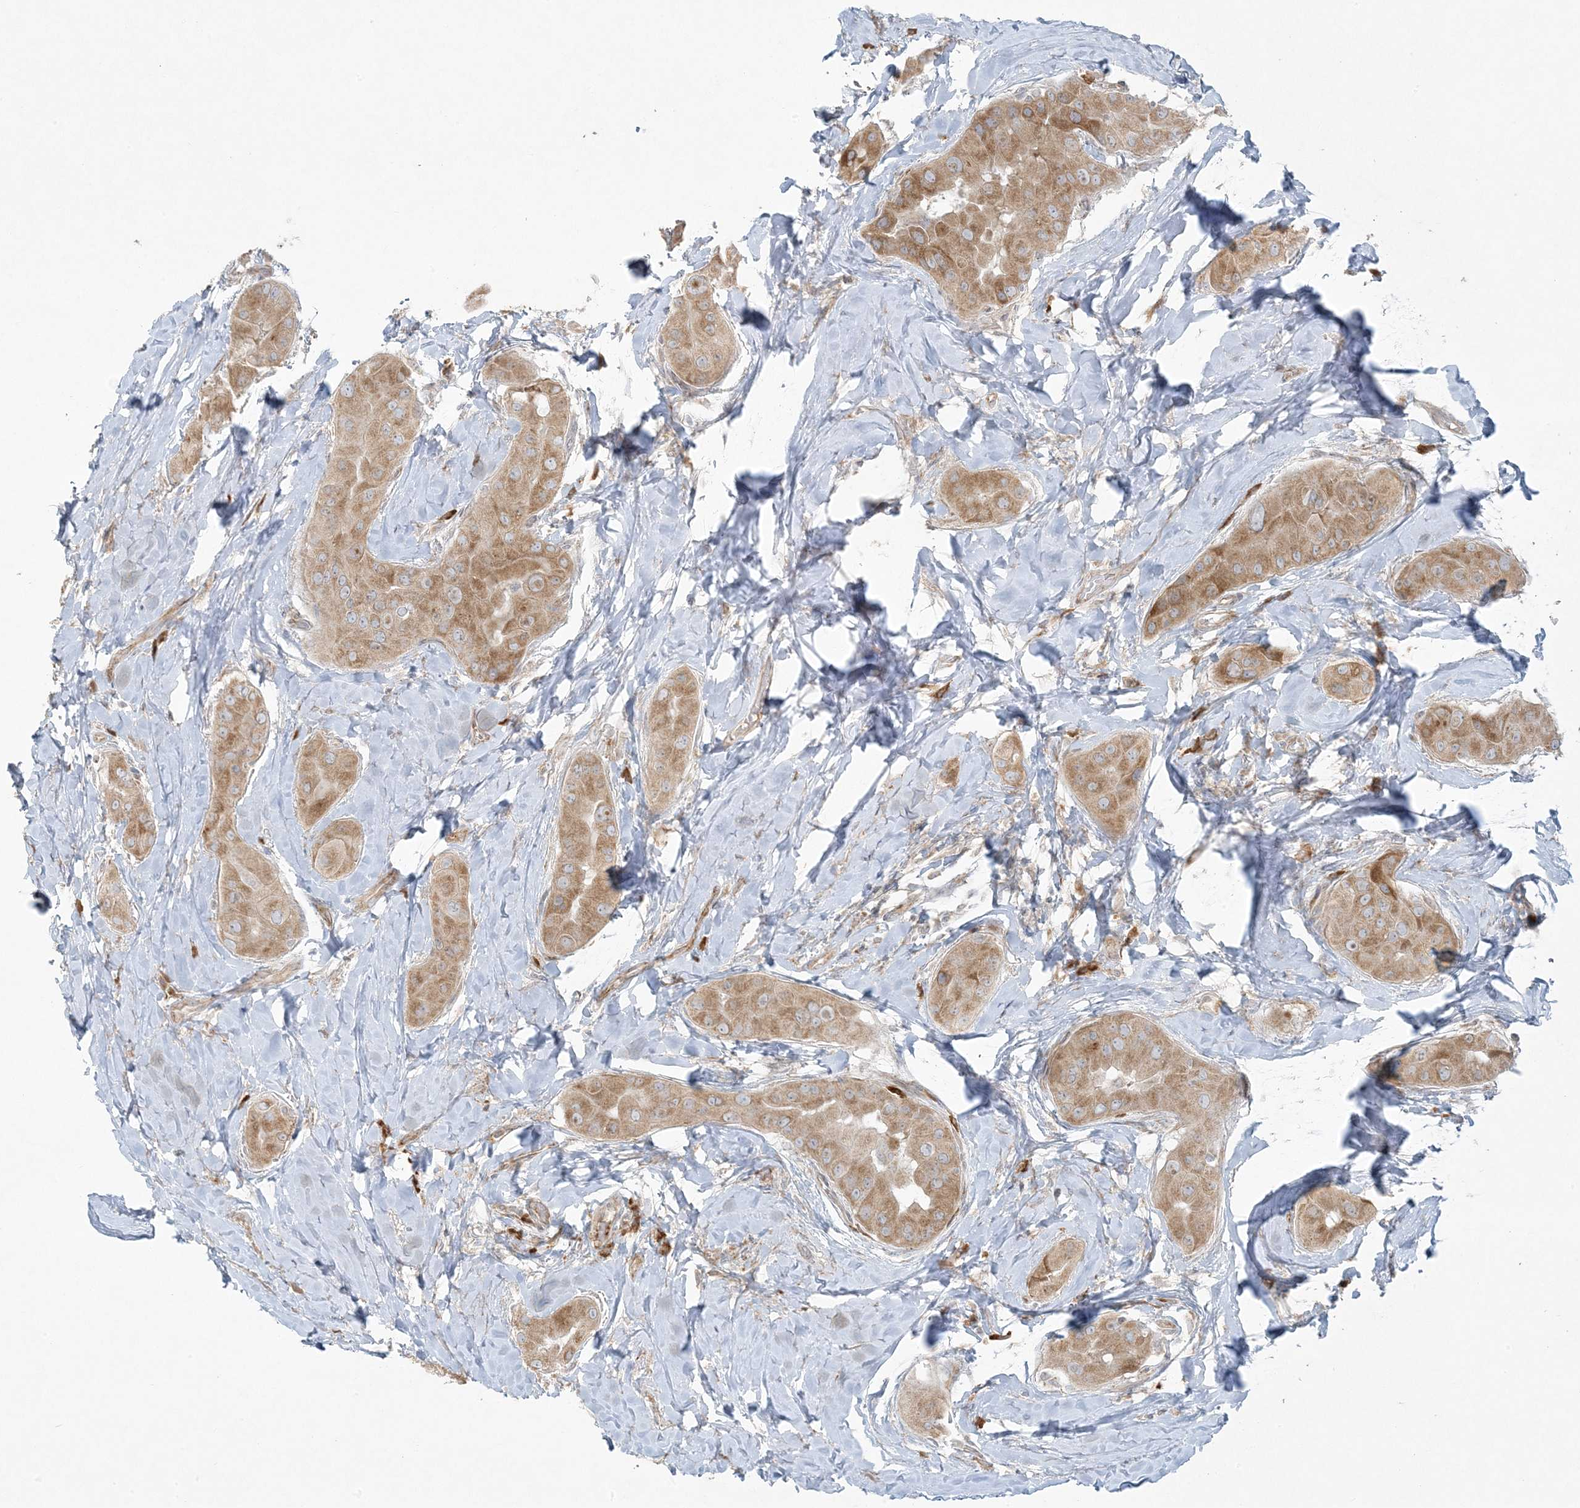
{"staining": {"intensity": "moderate", "quantity": ">75%", "location": "cytoplasmic/membranous"}, "tissue": "thyroid cancer", "cell_type": "Tumor cells", "image_type": "cancer", "snomed": [{"axis": "morphology", "description": "Papillary adenocarcinoma, NOS"}, {"axis": "topography", "description": "Thyroid gland"}], "caption": "Protein analysis of thyroid cancer tissue displays moderate cytoplasmic/membranous staining in about >75% of tumor cells.", "gene": "ZNF263", "patient": {"sex": "male", "age": 33}}